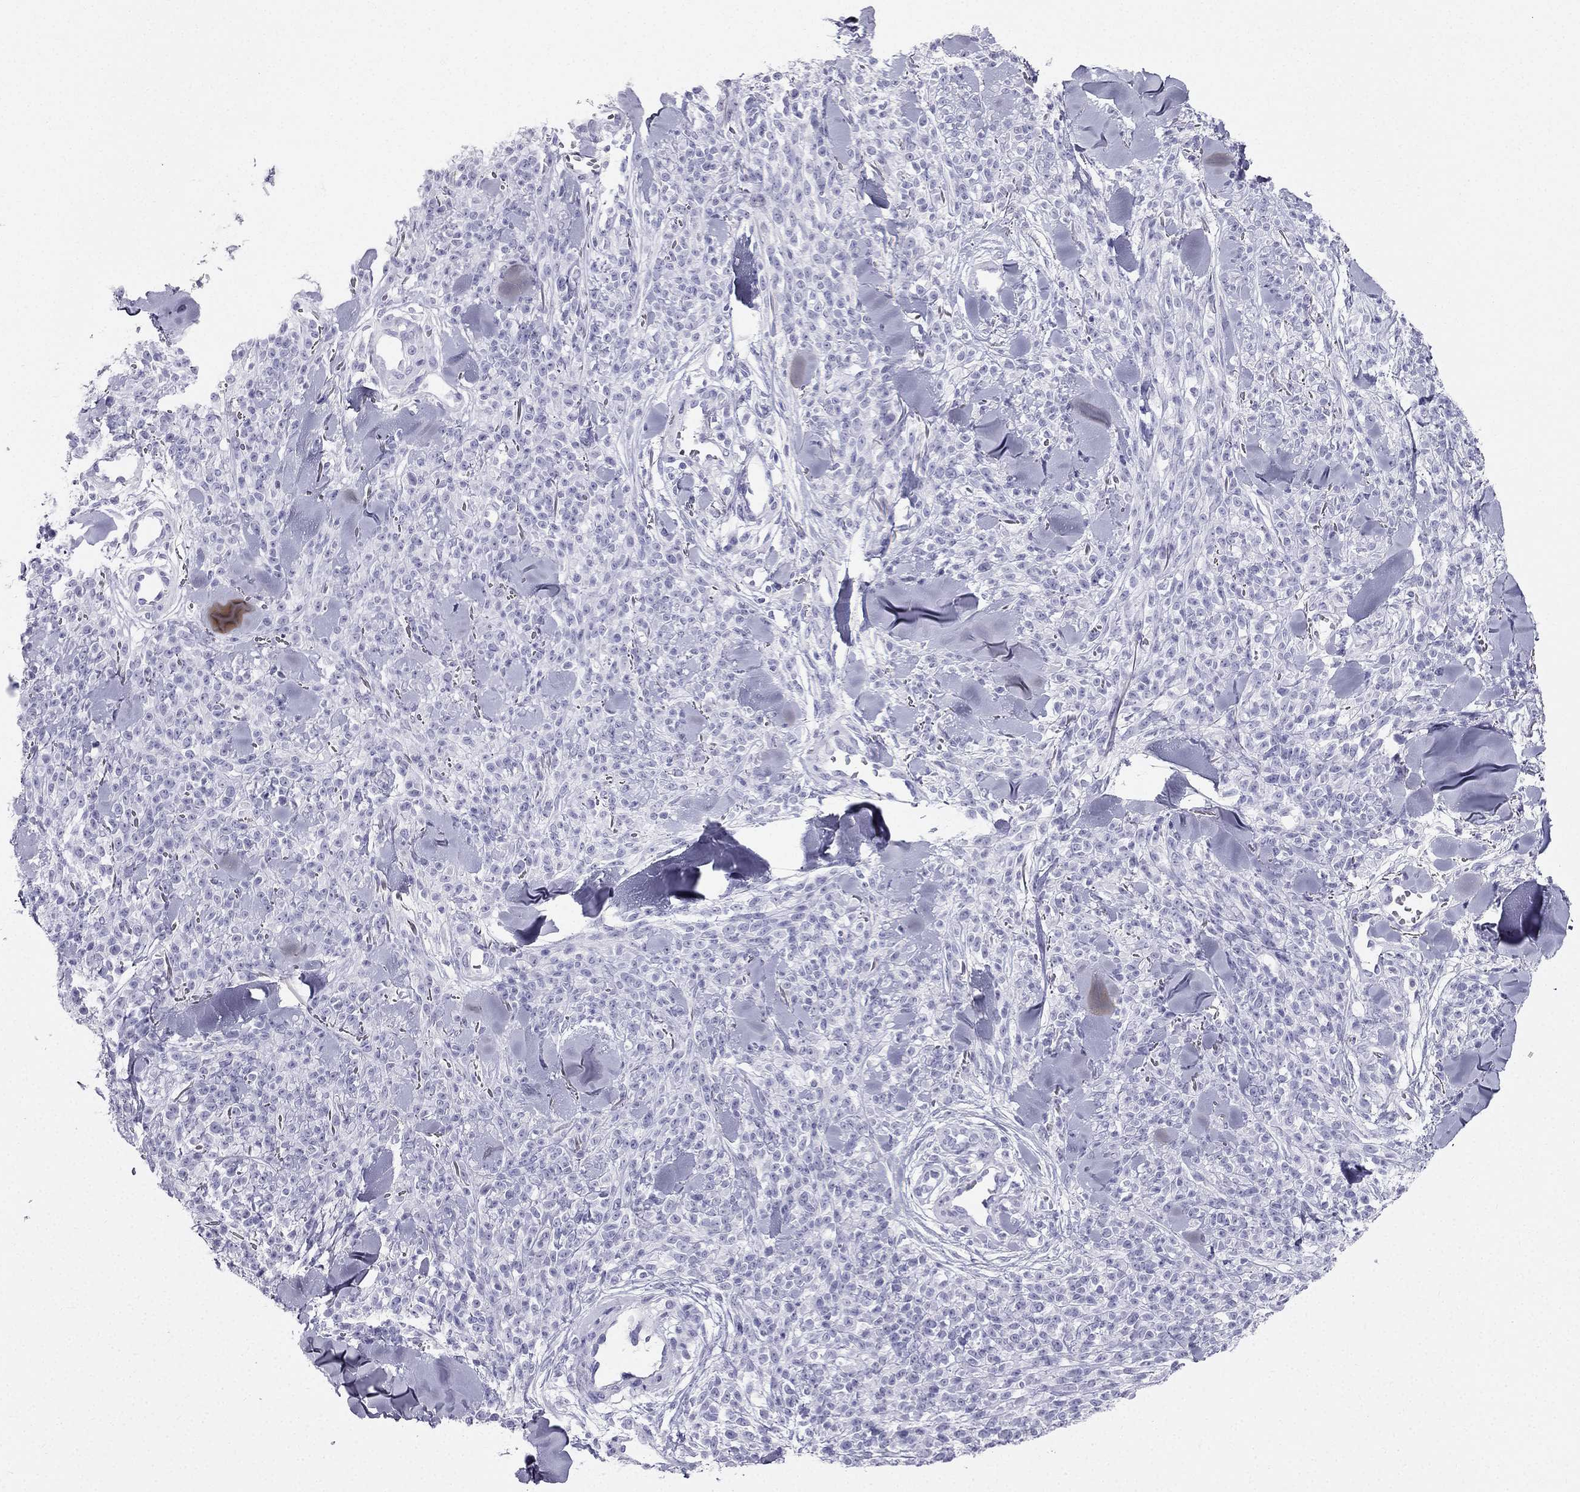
{"staining": {"intensity": "negative", "quantity": "none", "location": "none"}, "tissue": "melanoma", "cell_type": "Tumor cells", "image_type": "cancer", "snomed": [{"axis": "morphology", "description": "Malignant melanoma, NOS"}, {"axis": "topography", "description": "Skin"}, {"axis": "topography", "description": "Skin of trunk"}], "caption": "Immunohistochemistry (IHC) of melanoma displays no expression in tumor cells.", "gene": "TFF3", "patient": {"sex": "male", "age": 74}}